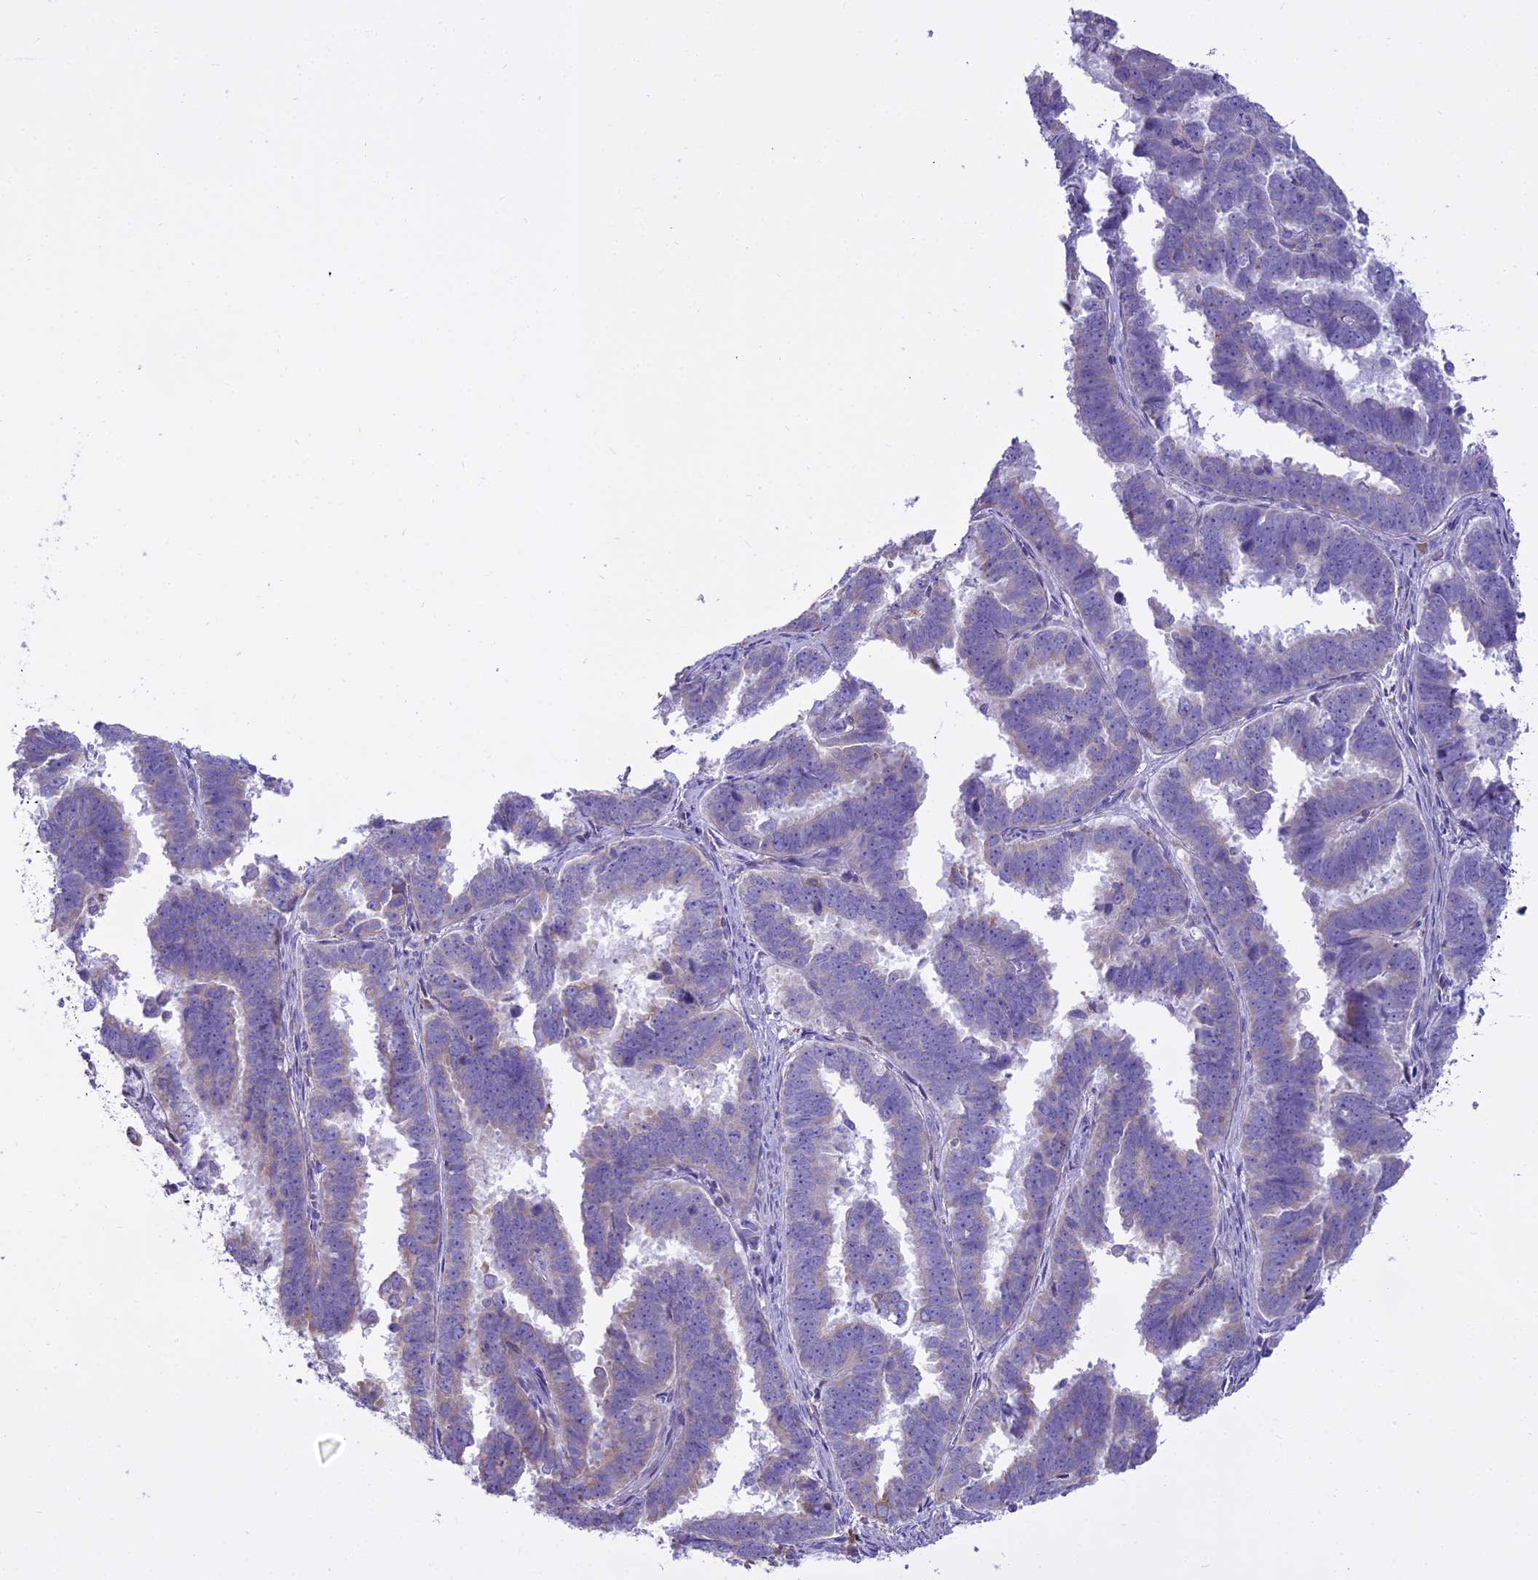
{"staining": {"intensity": "weak", "quantity": "<25%", "location": "cytoplasmic/membranous"}, "tissue": "endometrial cancer", "cell_type": "Tumor cells", "image_type": "cancer", "snomed": [{"axis": "morphology", "description": "Adenocarcinoma, NOS"}, {"axis": "topography", "description": "Endometrium"}], "caption": "High magnification brightfield microscopy of adenocarcinoma (endometrial) stained with DAB (3,3'-diaminobenzidine) (brown) and counterstained with hematoxylin (blue): tumor cells show no significant expression.", "gene": "CD5", "patient": {"sex": "female", "age": 75}}